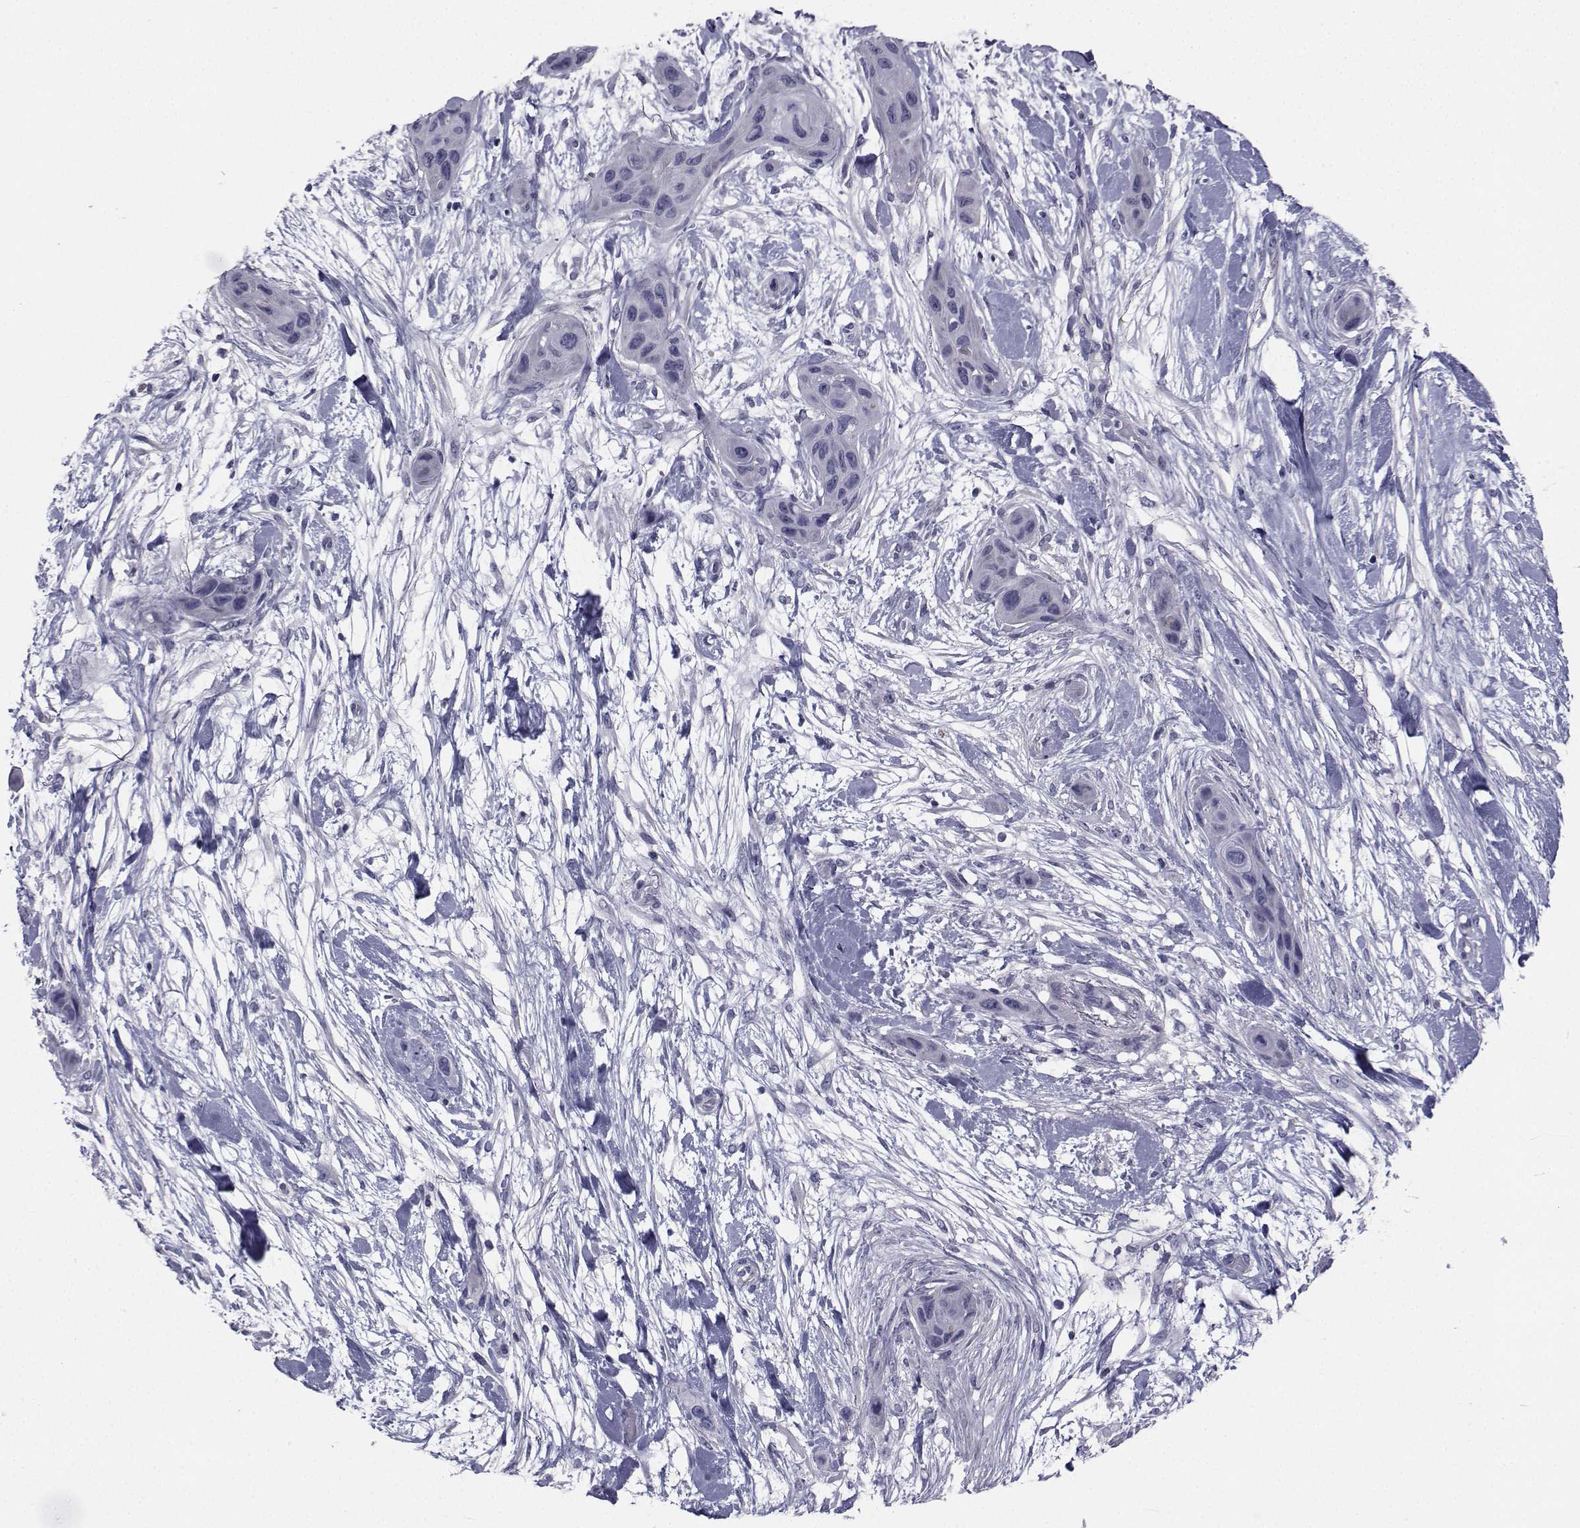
{"staining": {"intensity": "negative", "quantity": "none", "location": "none"}, "tissue": "skin cancer", "cell_type": "Tumor cells", "image_type": "cancer", "snomed": [{"axis": "morphology", "description": "Squamous cell carcinoma, NOS"}, {"axis": "topography", "description": "Skin"}], "caption": "Immunohistochemistry of human skin cancer (squamous cell carcinoma) reveals no positivity in tumor cells.", "gene": "CHRNA1", "patient": {"sex": "male", "age": 79}}